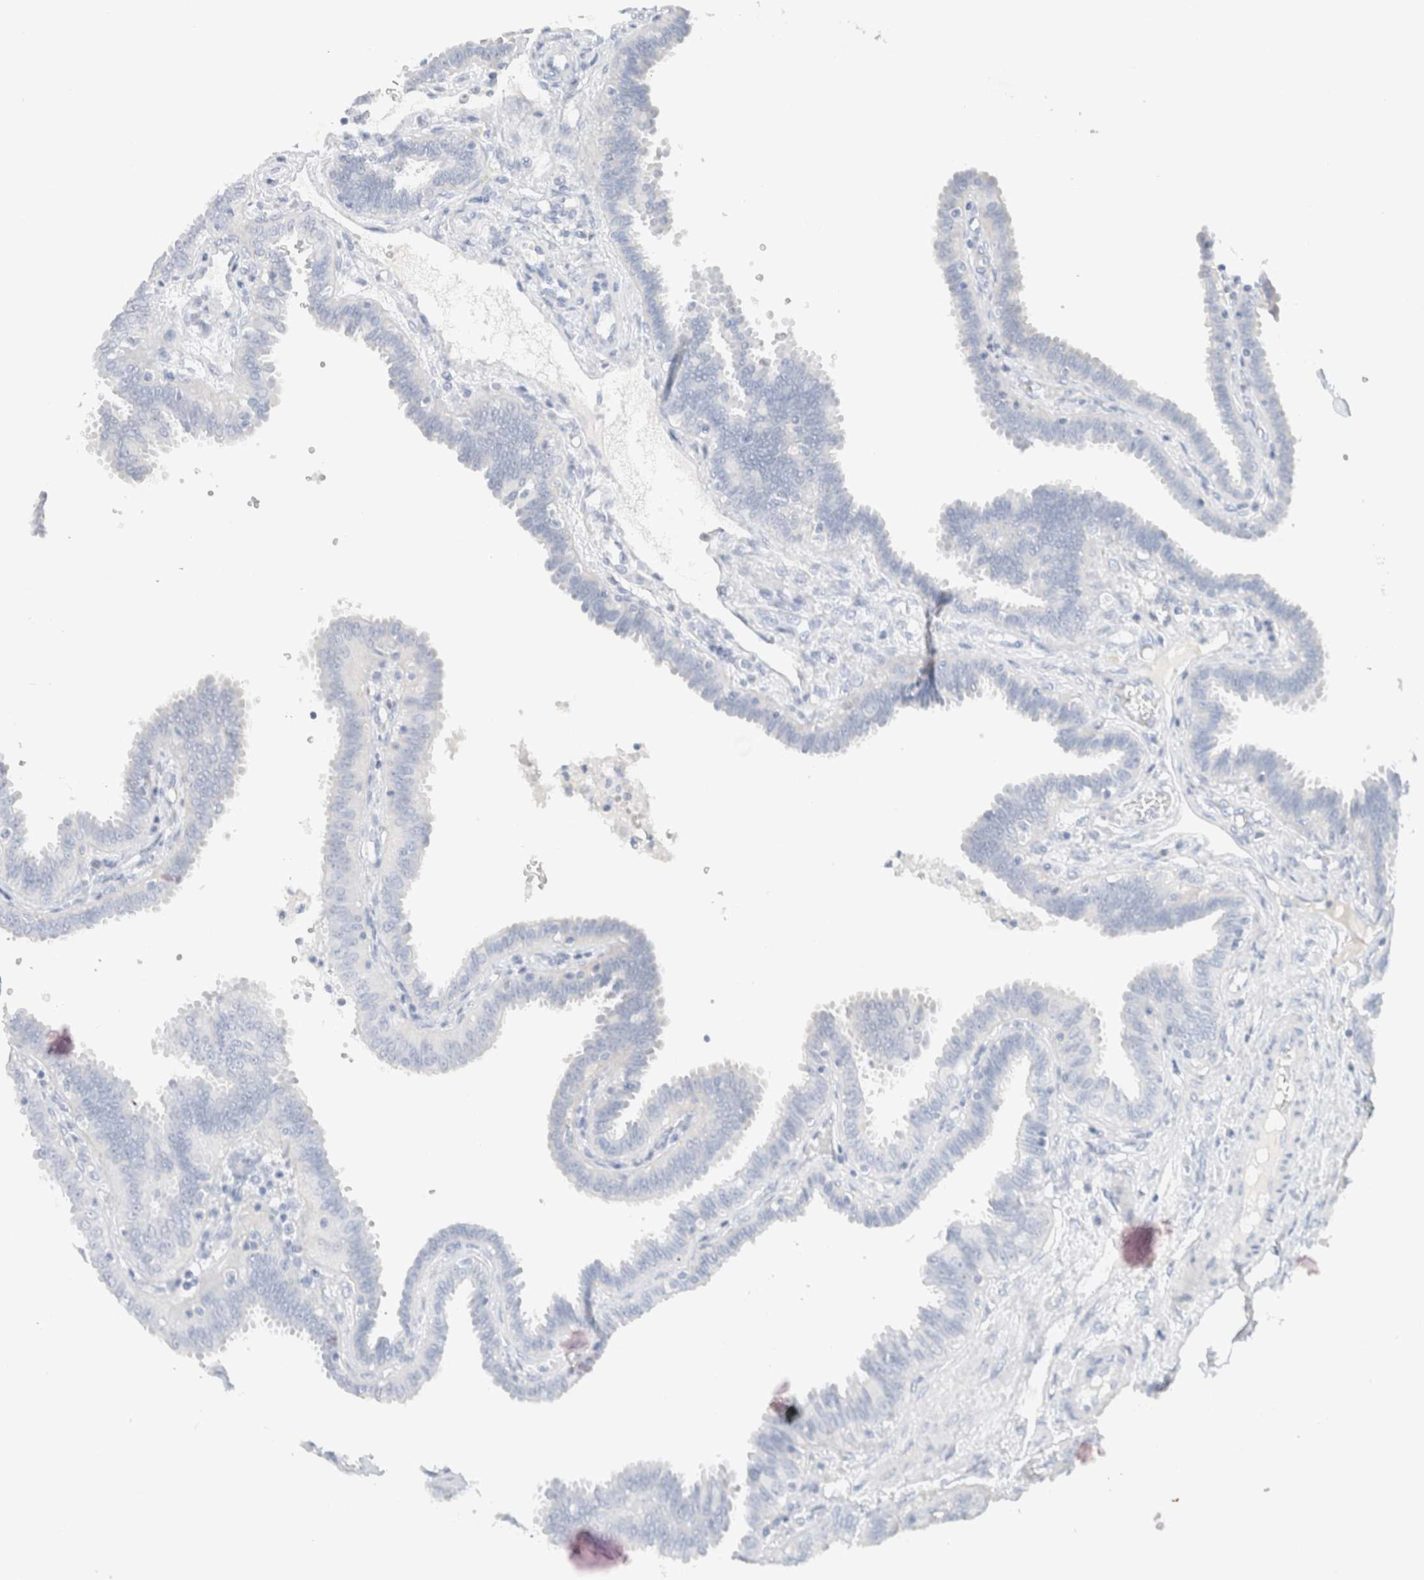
{"staining": {"intensity": "negative", "quantity": "none", "location": "none"}, "tissue": "fallopian tube", "cell_type": "Glandular cells", "image_type": "normal", "snomed": [{"axis": "morphology", "description": "Normal tissue, NOS"}, {"axis": "topography", "description": "Fallopian tube"}], "caption": "Immunohistochemical staining of benign fallopian tube reveals no significant positivity in glandular cells. The staining was performed using DAB (3,3'-diaminobenzidine) to visualize the protein expression in brown, while the nuclei were stained in blue with hematoxylin (Magnification: 20x).", "gene": "CPQ", "patient": {"sex": "female", "age": 32}}